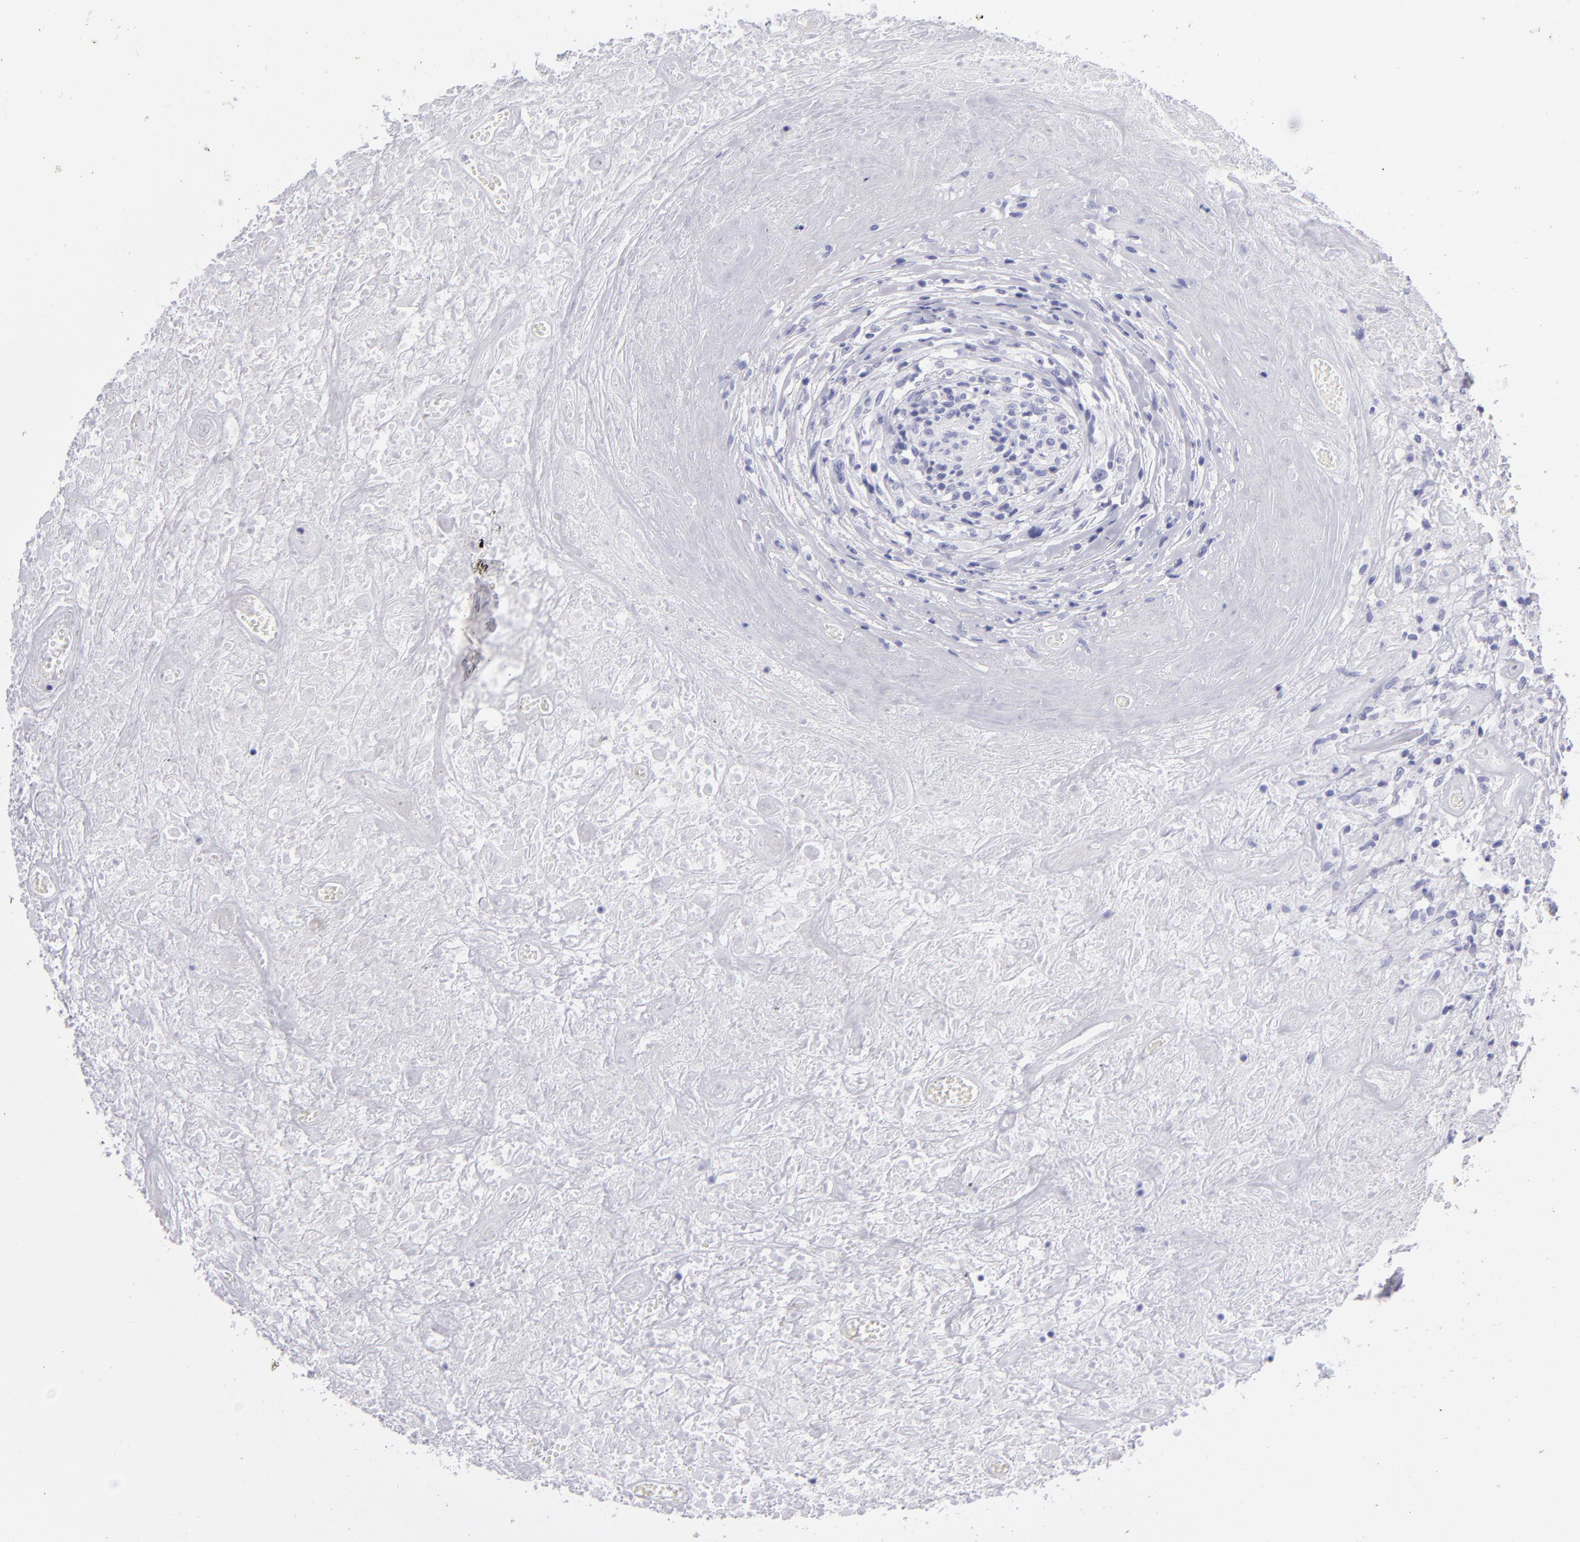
{"staining": {"intensity": "negative", "quantity": "none", "location": "none"}, "tissue": "lymphoma", "cell_type": "Tumor cells", "image_type": "cancer", "snomed": [{"axis": "morphology", "description": "Hodgkin's disease, NOS"}, {"axis": "topography", "description": "Lymph node"}], "caption": "This is an IHC micrograph of human Hodgkin's disease. There is no staining in tumor cells.", "gene": "PVALB", "patient": {"sex": "male", "age": 46}}